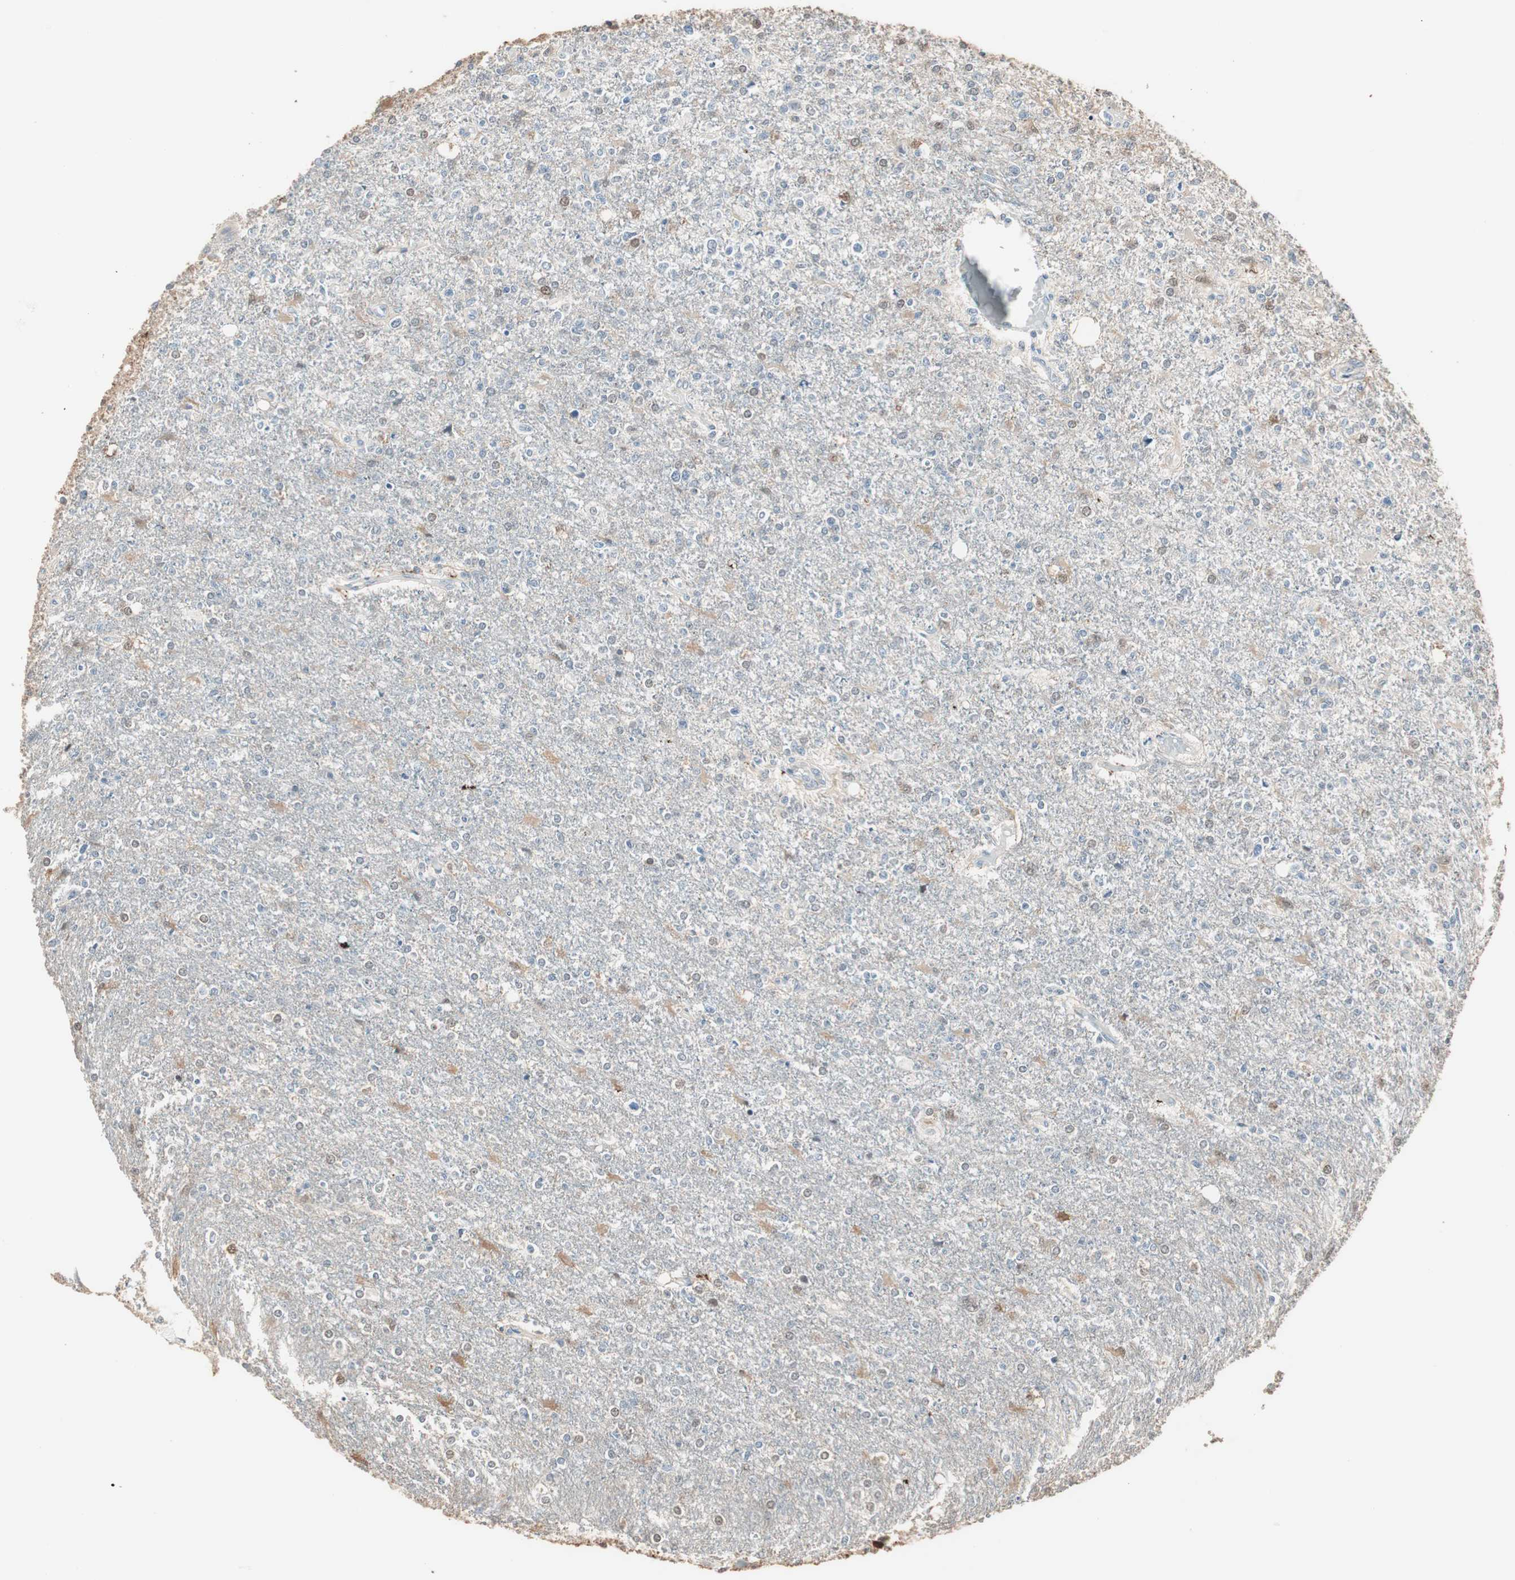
{"staining": {"intensity": "moderate", "quantity": "<25%", "location": "cytoplasmic/membranous,nuclear"}, "tissue": "glioma", "cell_type": "Tumor cells", "image_type": "cancer", "snomed": [{"axis": "morphology", "description": "Glioma, malignant, High grade"}, {"axis": "topography", "description": "Cerebral cortex"}], "caption": "Glioma tissue shows moderate cytoplasmic/membranous and nuclear positivity in about <25% of tumor cells, visualized by immunohistochemistry.", "gene": "PDZK1", "patient": {"sex": "male", "age": 76}}